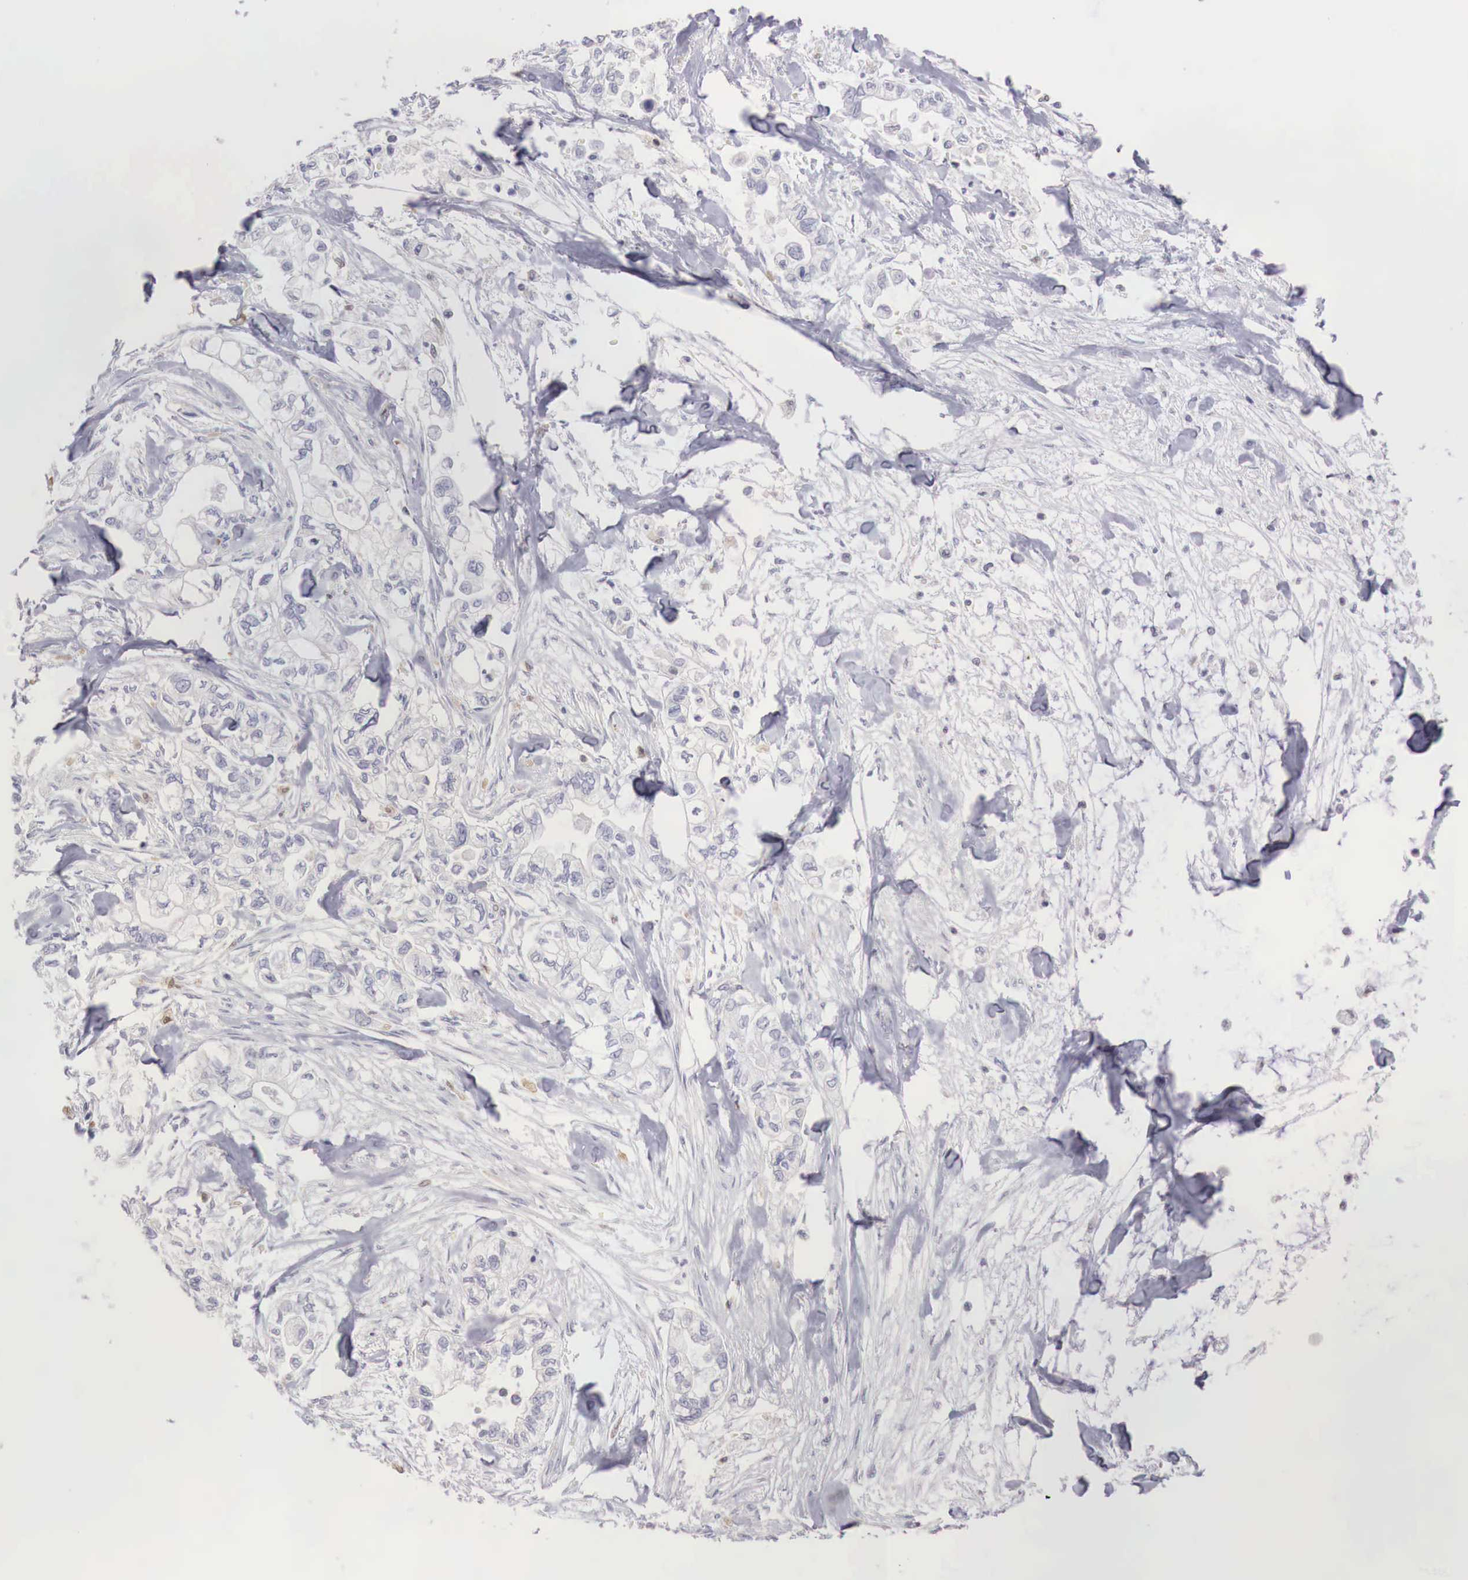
{"staining": {"intensity": "negative", "quantity": "none", "location": "none"}, "tissue": "pancreatic cancer", "cell_type": "Tumor cells", "image_type": "cancer", "snomed": [{"axis": "morphology", "description": "Adenocarcinoma, NOS"}, {"axis": "topography", "description": "Pancreas"}], "caption": "Tumor cells are negative for brown protein staining in pancreatic adenocarcinoma.", "gene": "RENBP", "patient": {"sex": "male", "age": 79}}